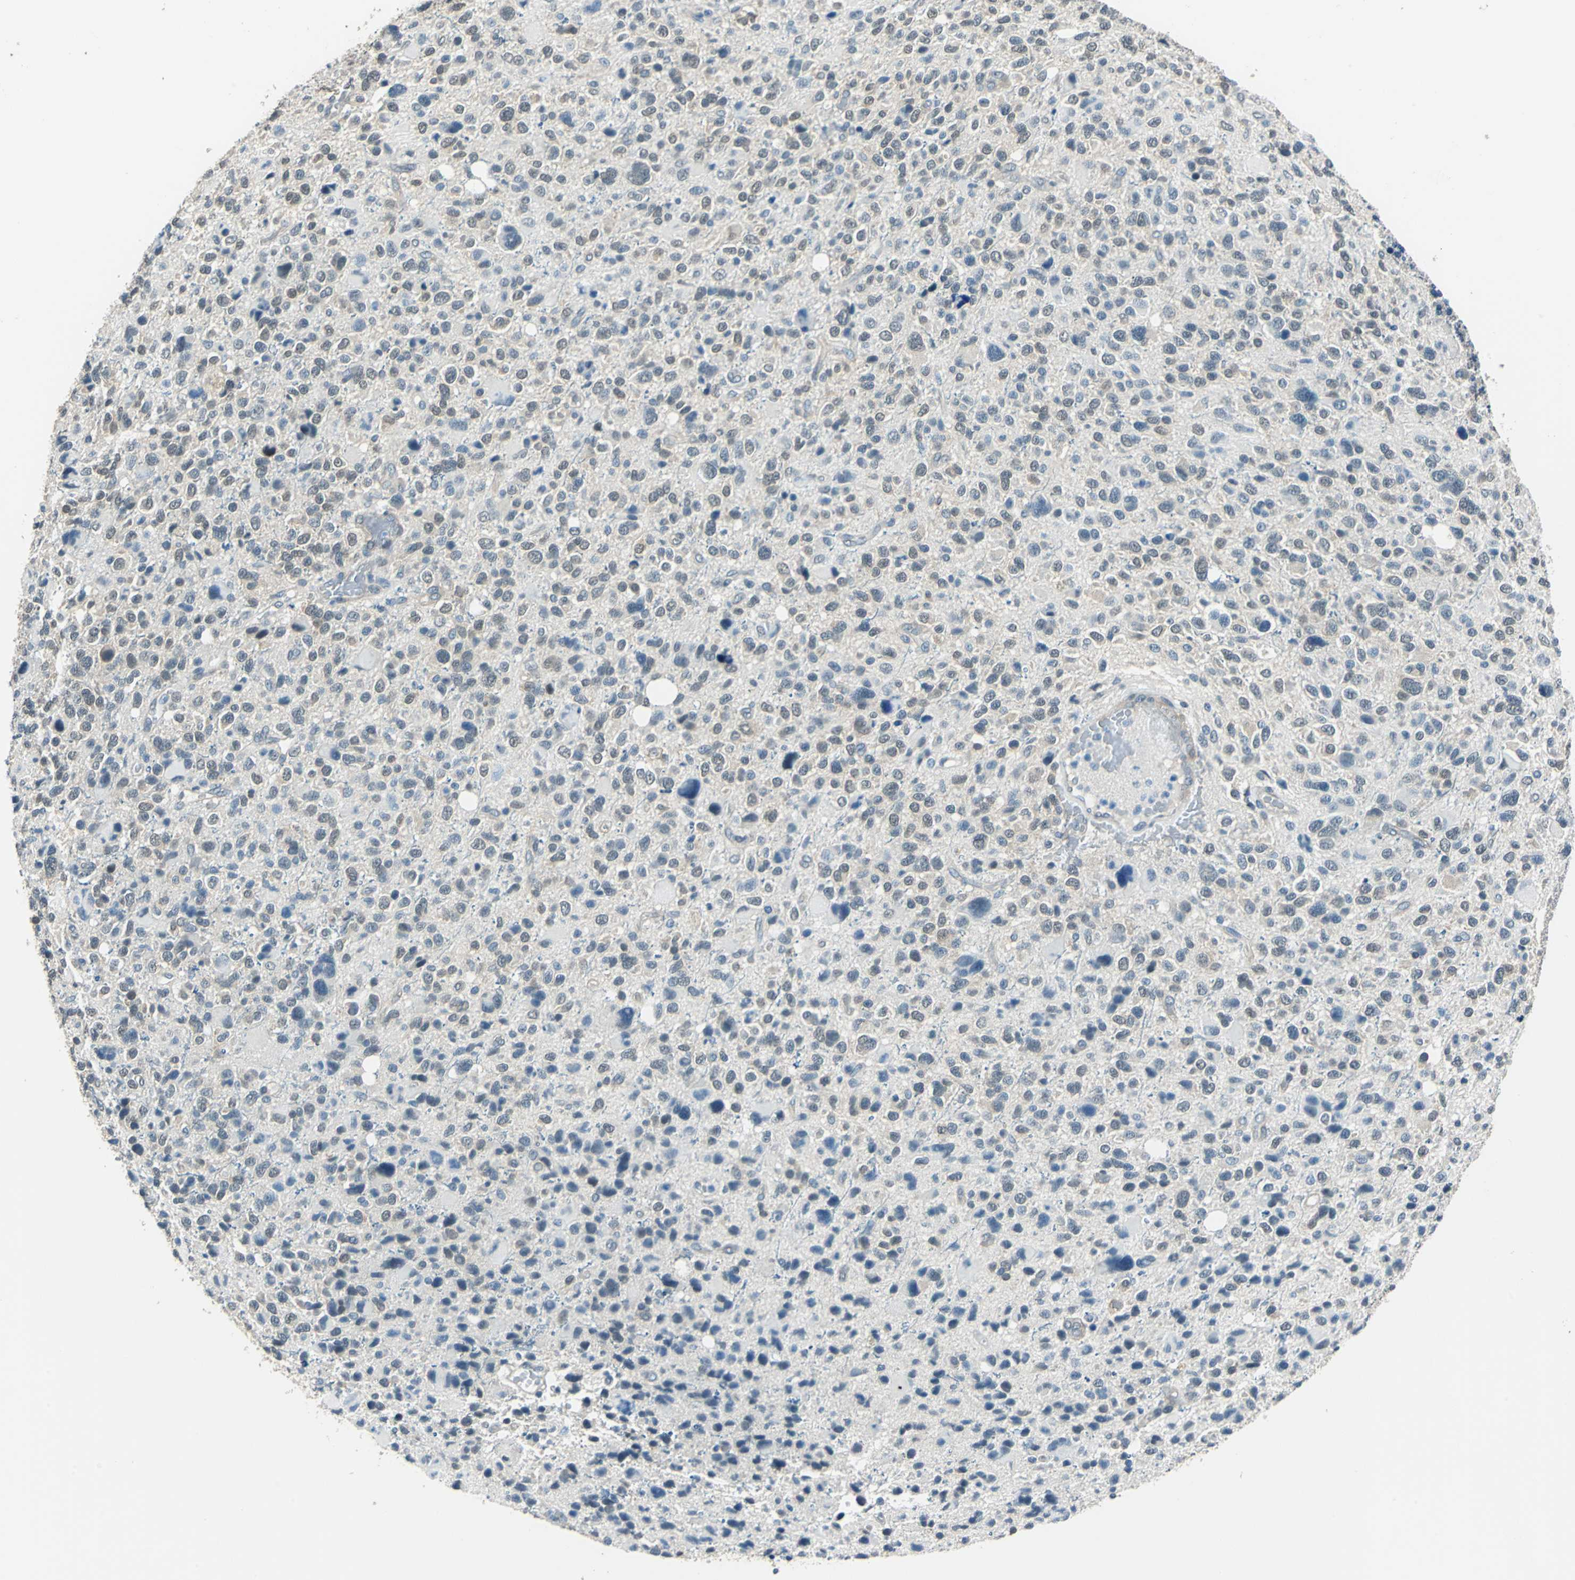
{"staining": {"intensity": "weak", "quantity": "25%-75%", "location": "cytoplasmic/membranous,nuclear"}, "tissue": "glioma", "cell_type": "Tumor cells", "image_type": "cancer", "snomed": [{"axis": "morphology", "description": "Glioma, malignant, High grade"}, {"axis": "topography", "description": "Brain"}], "caption": "Malignant glioma (high-grade) stained with a protein marker reveals weak staining in tumor cells.", "gene": "FKBP4", "patient": {"sex": "male", "age": 48}}